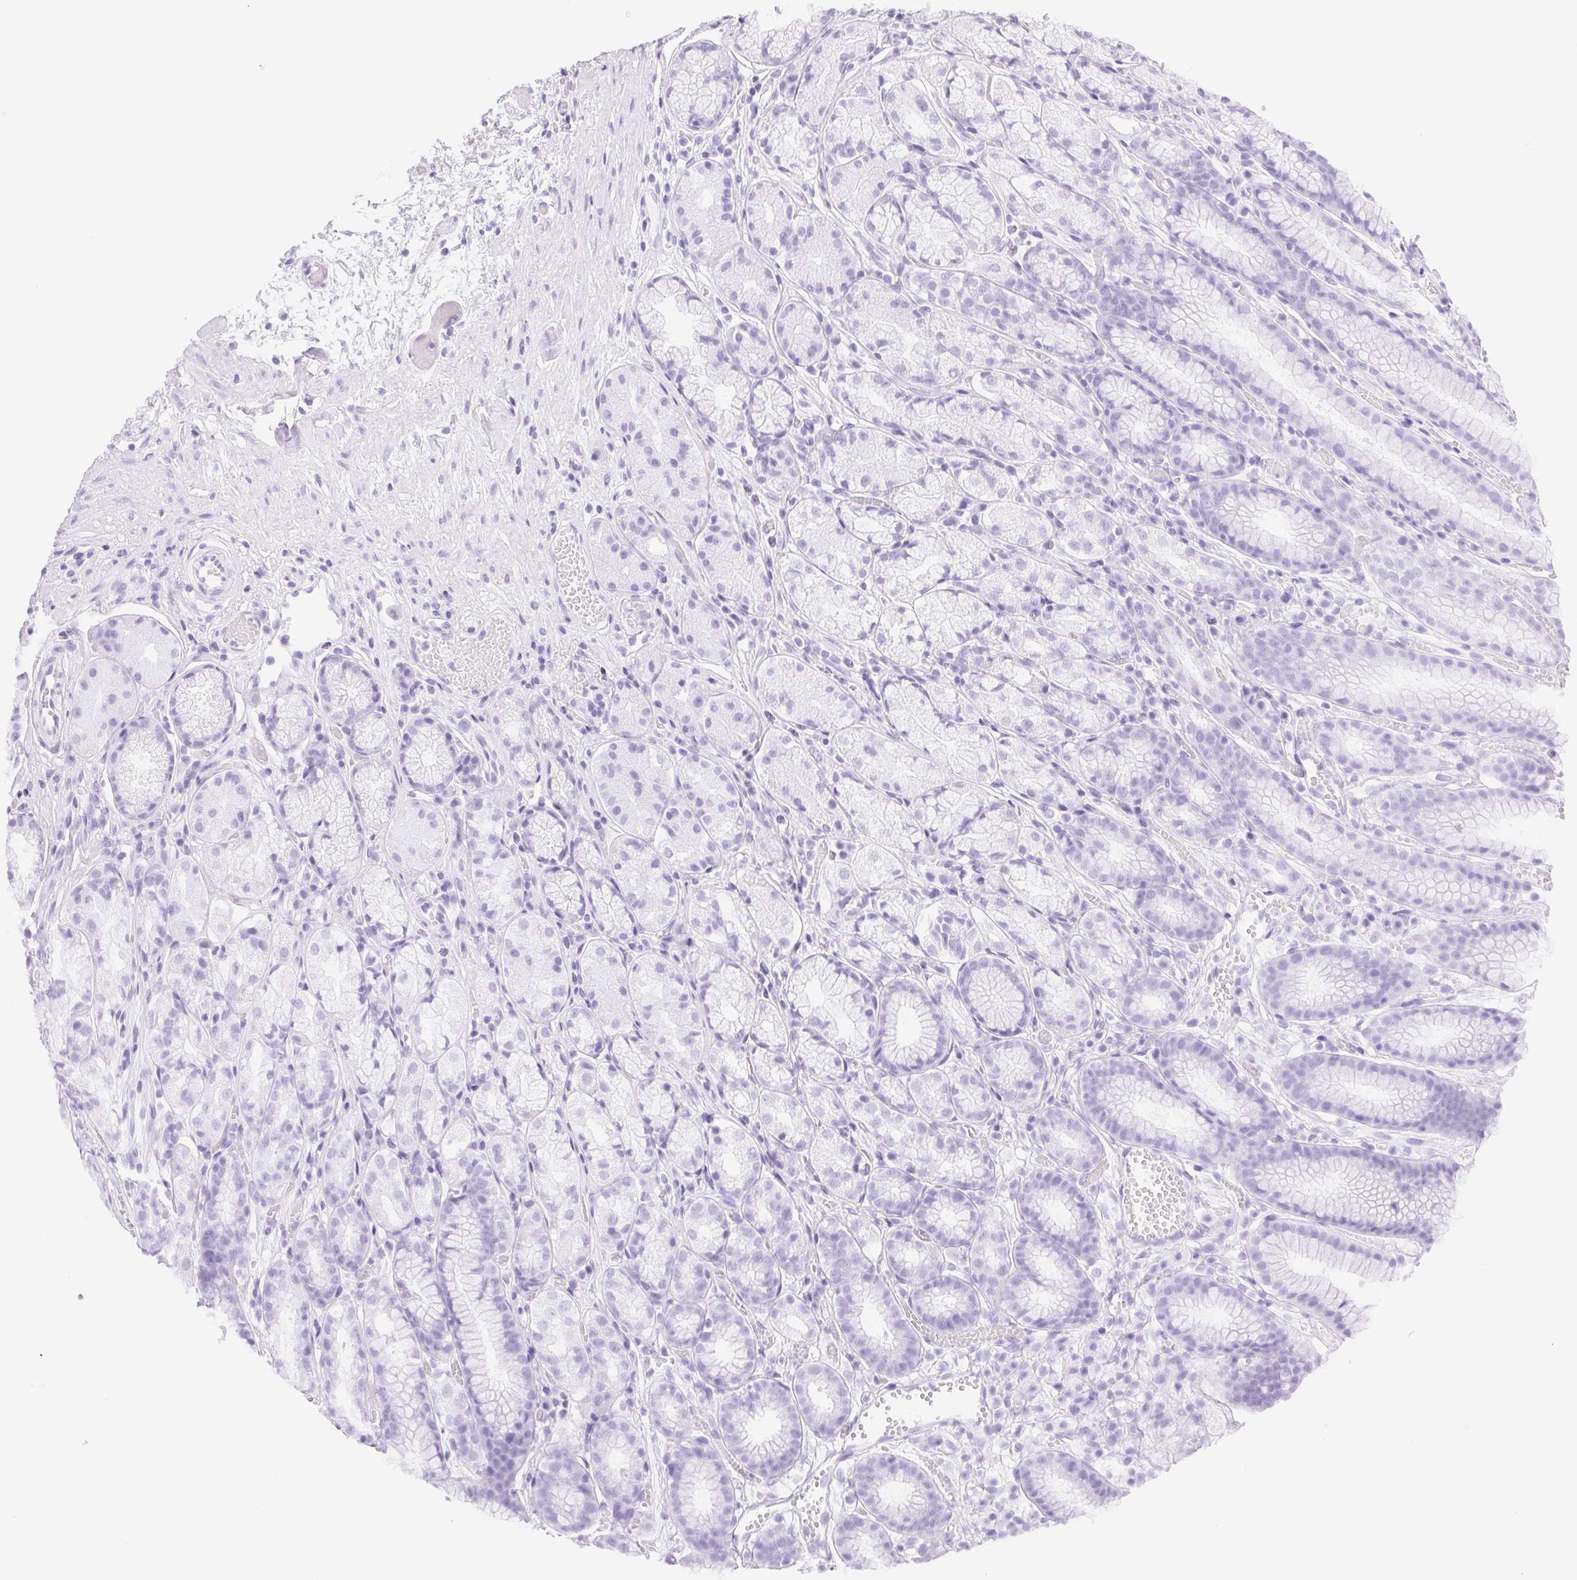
{"staining": {"intensity": "negative", "quantity": "none", "location": "none"}, "tissue": "stomach", "cell_type": "Glandular cells", "image_type": "normal", "snomed": [{"axis": "morphology", "description": "Normal tissue, NOS"}, {"axis": "topography", "description": "Stomach"}], "caption": "A photomicrograph of stomach stained for a protein exhibits no brown staining in glandular cells. The staining is performed using DAB (3,3'-diaminobenzidine) brown chromogen with nuclei counter-stained in using hematoxylin.", "gene": "FGA", "patient": {"sex": "male", "age": 70}}